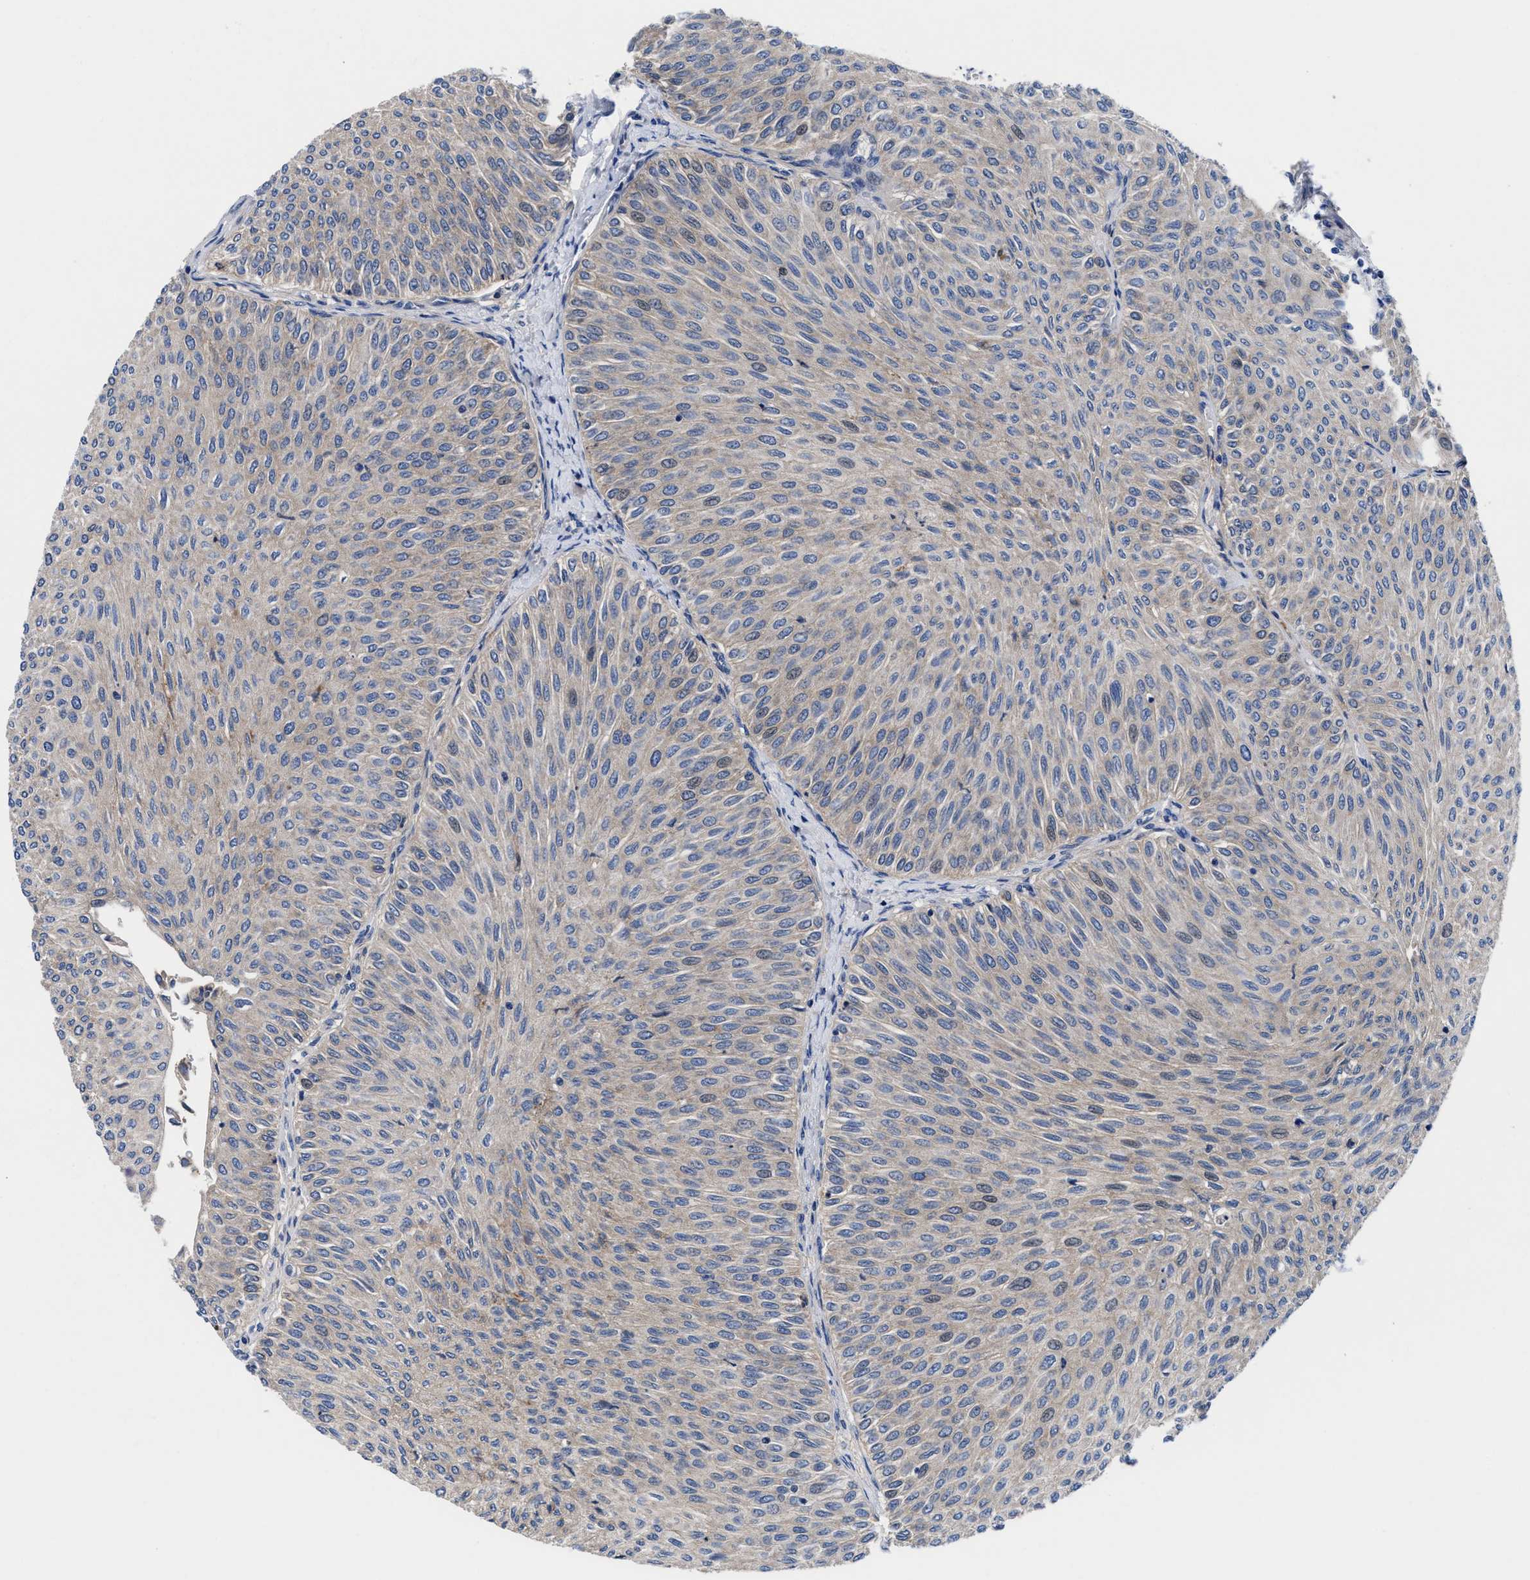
{"staining": {"intensity": "negative", "quantity": "none", "location": "none"}, "tissue": "urothelial cancer", "cell_type": "Tumor cells", "image_type": "cancer", "snomed": [{"axis": "morphology", "description": "Urothelial carcinoma, Low grade"}, {"axis": "topography", "description": "Urinary bladder"}], "caption": "An immunohistochemistry micrograph of urothelial cancer is shown. There is no staining in tumor cells of urothelial cancer.", "gene": "DHRS13", "patient": {"sex": "male", "age": 78}}